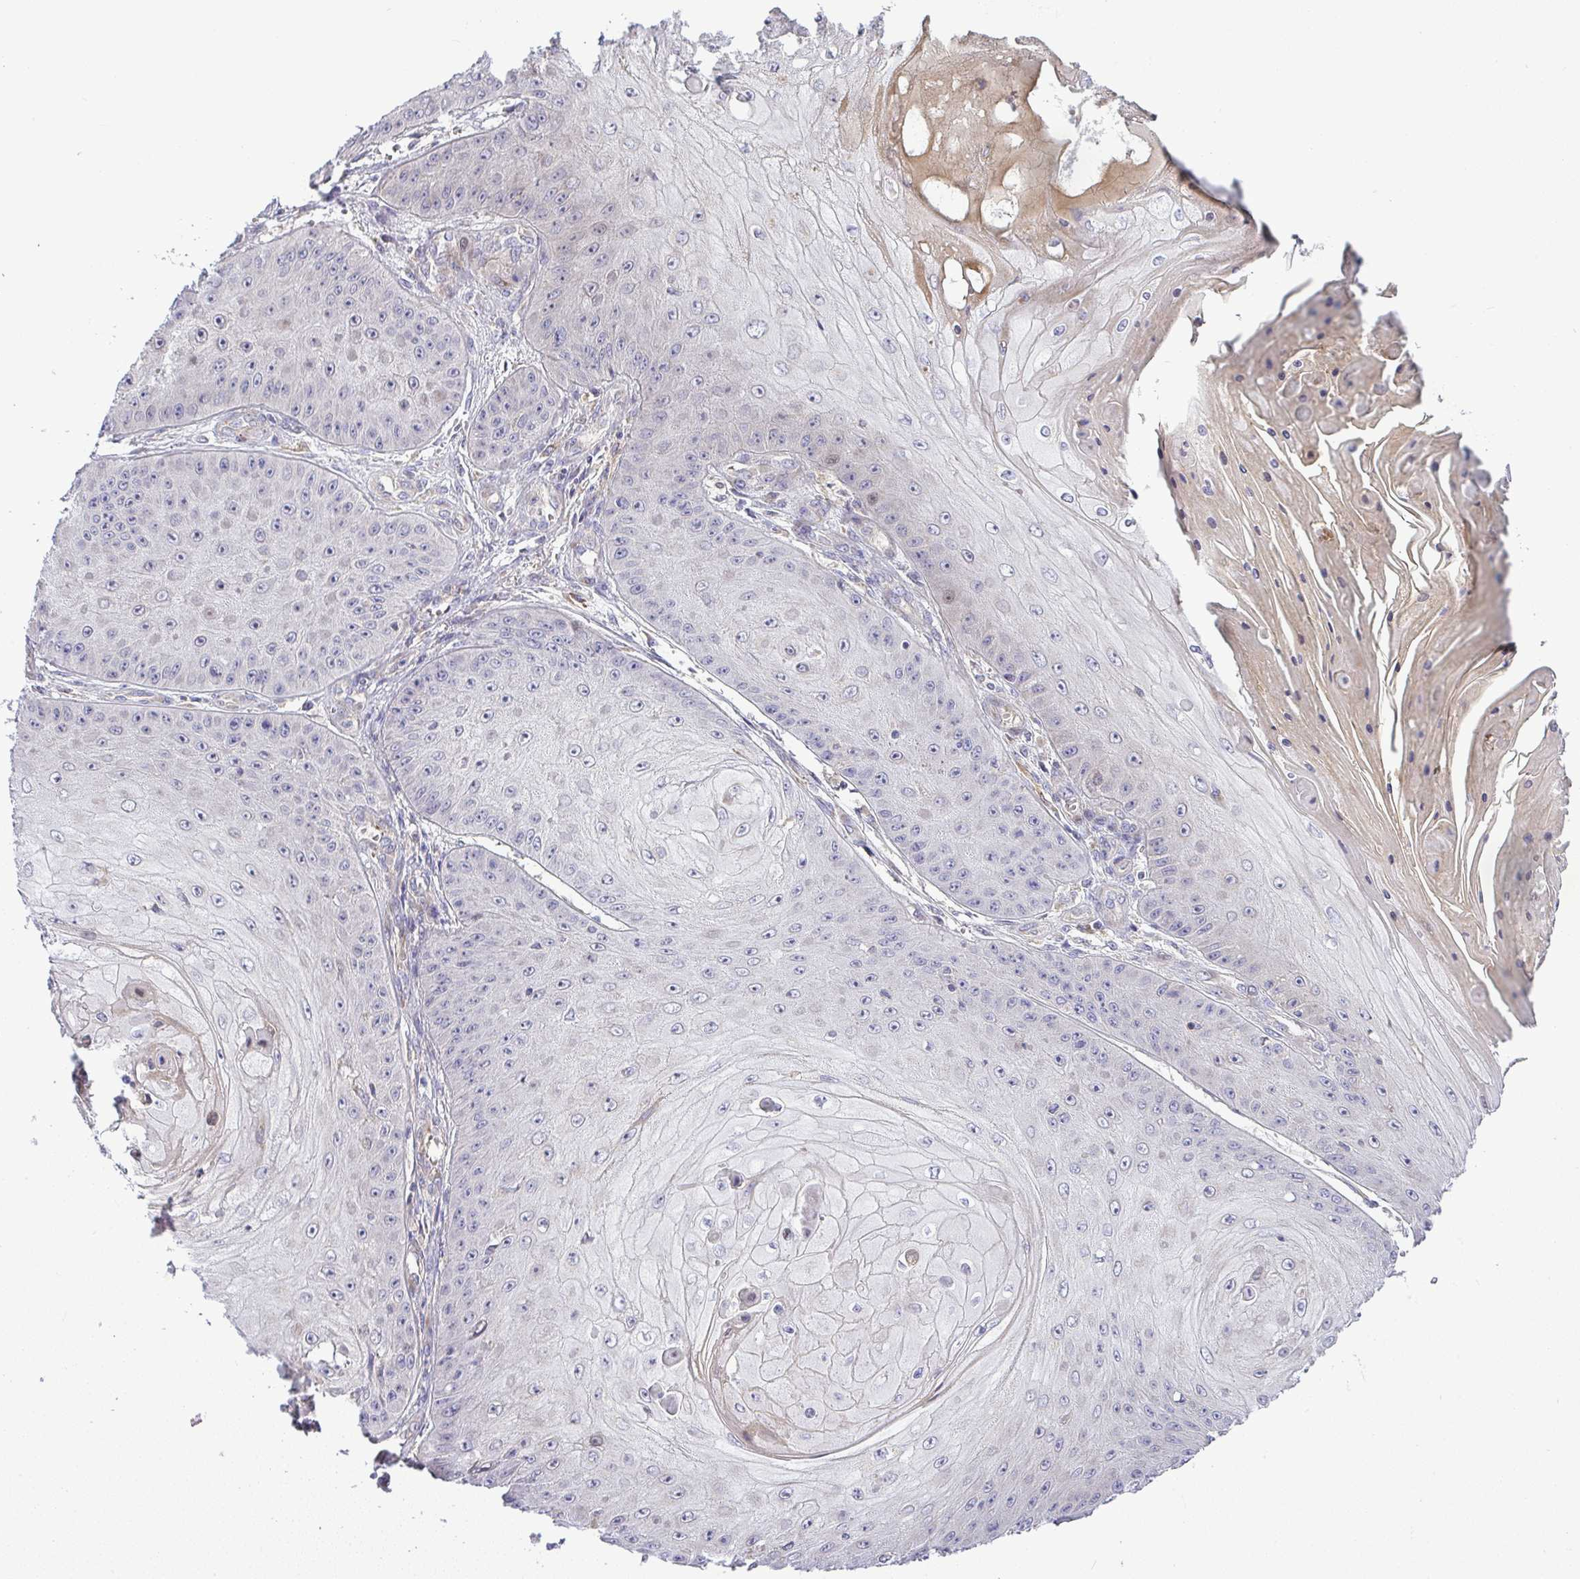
{"staining": {"intensity": "negative", "quantity": "none", "location": "none"}, "tissue": "skin cancer", "cell_type": "Tumor cells", "image_type": "cancer", "snomed": [{"axis": "morphology", "description": "Squamous cell carcinoma, NOS"}, {"axis": "topography", "description": "Skin"}], "caption": "The photomicrograph reveals no significant staining in tumor cells of skin cancer. (Stains: DAB (3,3'-diaminobenzidine) immunohistochemistry (IHC) with hematoxylin counter stain, Microscopy: brightfield microscopy at high magnification).", "gene": "GRID2", "patient": {"sex": "male", "age": 70}}